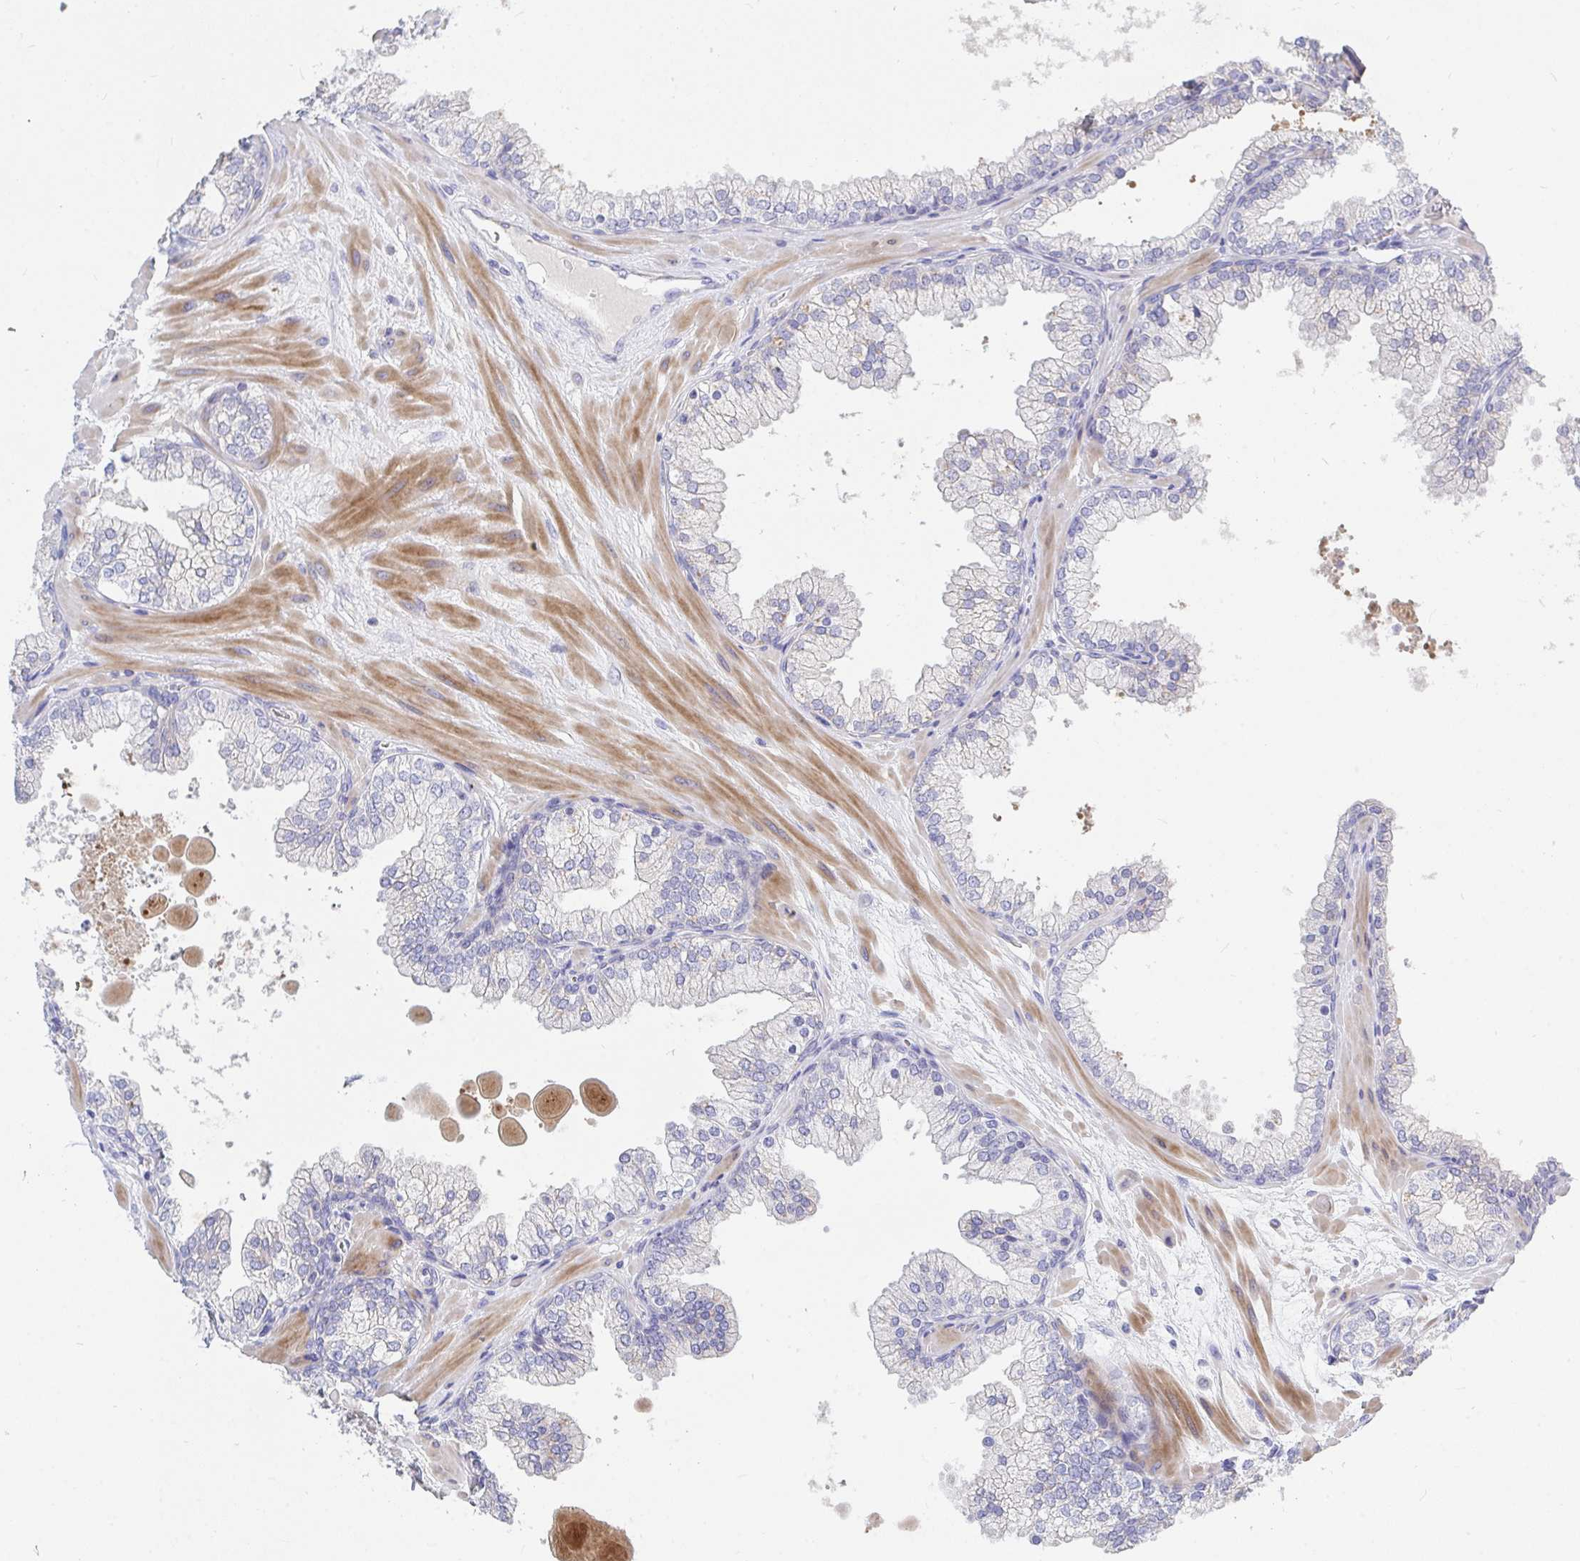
{"staining": {"intensity": "weak", "quantity": "<25%", "location": "cytoplasmic/membranous"}, "tissue": "prostate", "cell_type": "Glandular cells", "image_type": "normal", "snomed": [{"axis": "morphology", "description": "Normal tissue, NOS"}, {"axis": "topography", "description": "Prostate"}, {"axis": "topography", "description": "Peripheral nerve tissue"}], "caption": "Glandular cells show no significant protein staining in benign prostate. The staining was performed using DAB (3,3'-diaminobenzidine) to visualize the protein expression in brown, while the nuclei were stained in blue with hematoxylin (Magnification: 20x).", "gene": "ZNF561", "patient": {"sex": "male", "age": 61}}